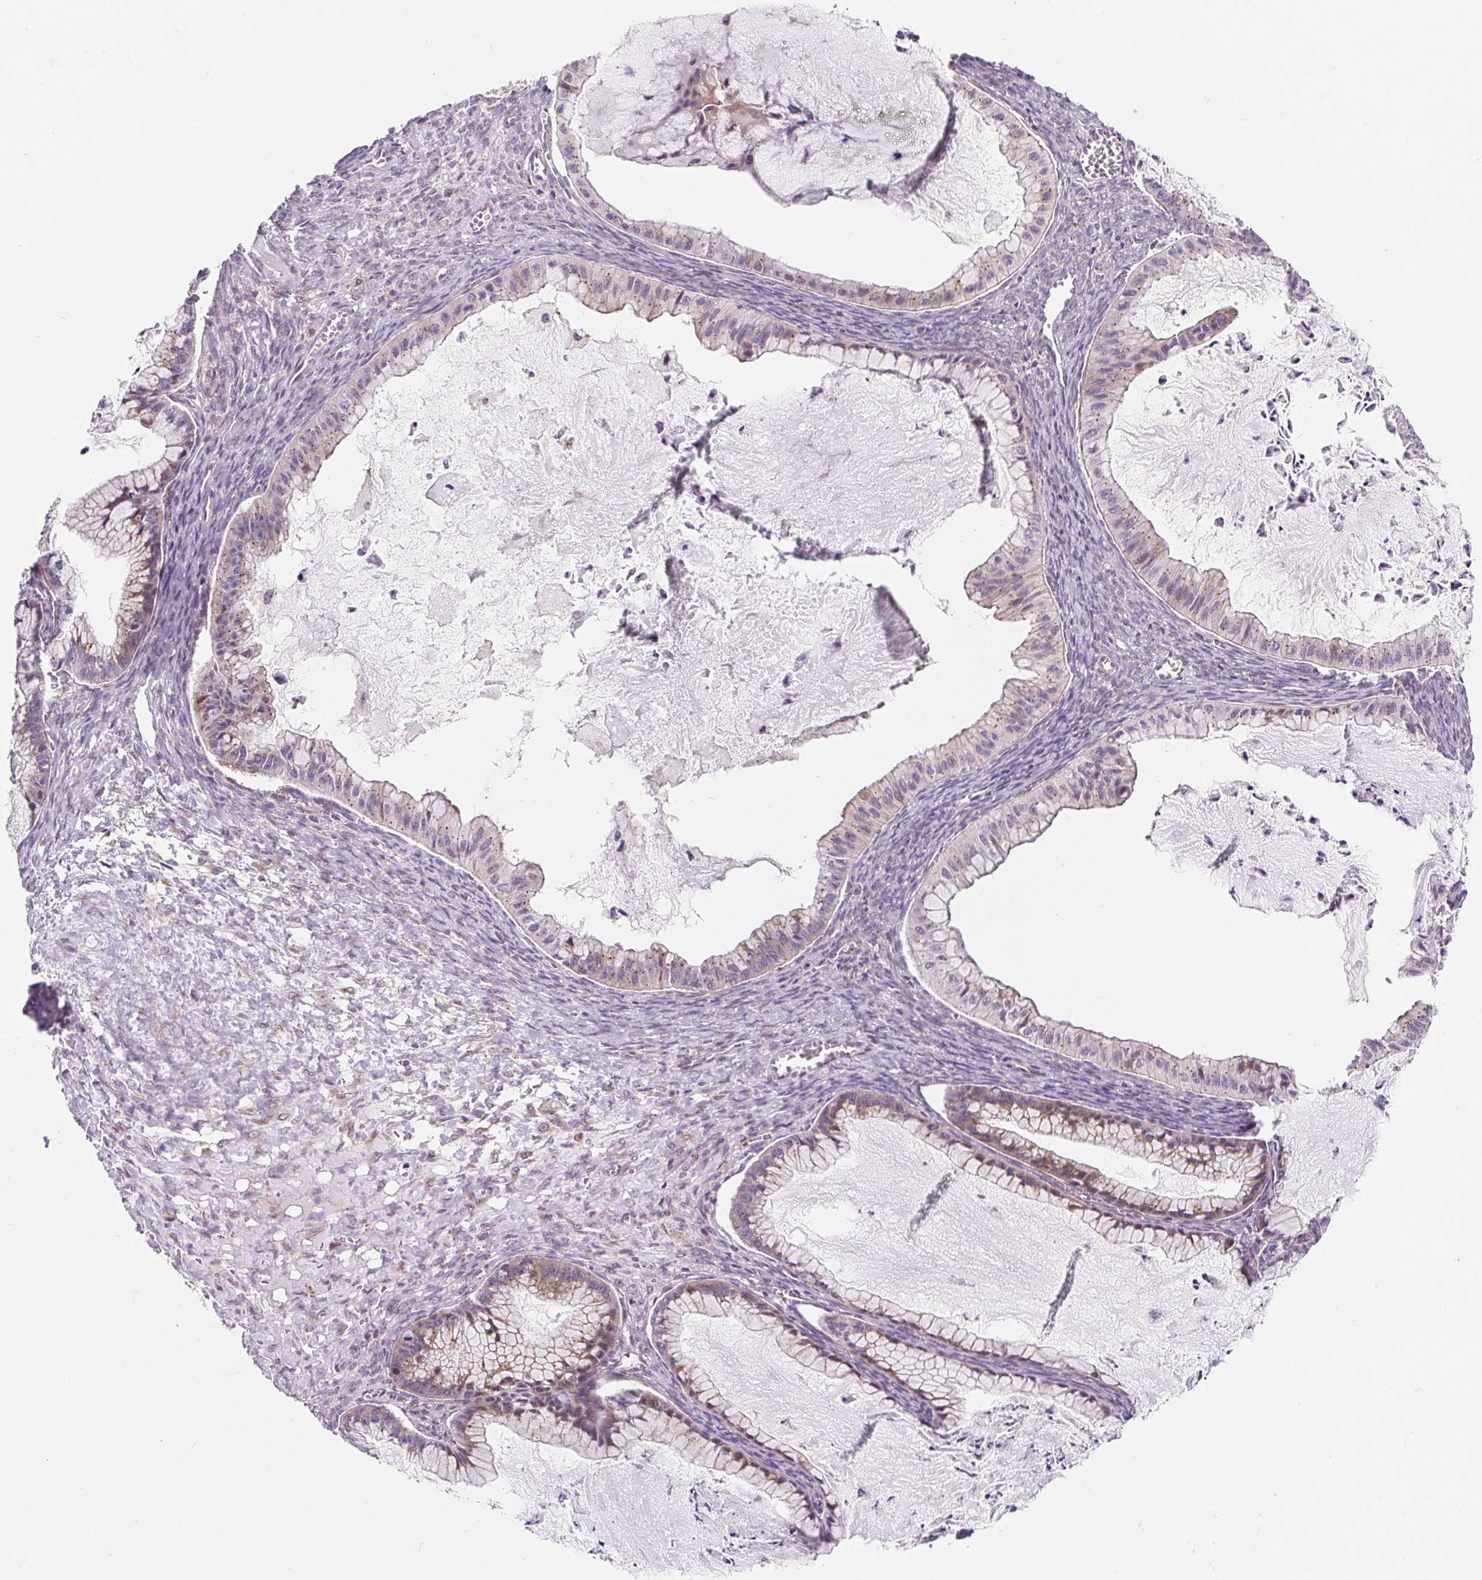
{"staining": {"intensity": "weak", "quantity": "<25%", "location": "cytoplasmic/membranous"}, "tissue": "ovarian cancer", "cell_type": "Tumor cells", "image_type": "cancer", "snomed": [{"axis": "morphology", "description": "Cystadenocarcinoma, mucinous, NOS"}, {"axis": "topography", "description": "Ovary"}], "caption": "Mucinous cystadenocarcinoma (ovarian) stained for a protein using IHC displays no staining tumor cells.", "gene": "LYPD5", "patient": {"sex": "female", "age": 72}}